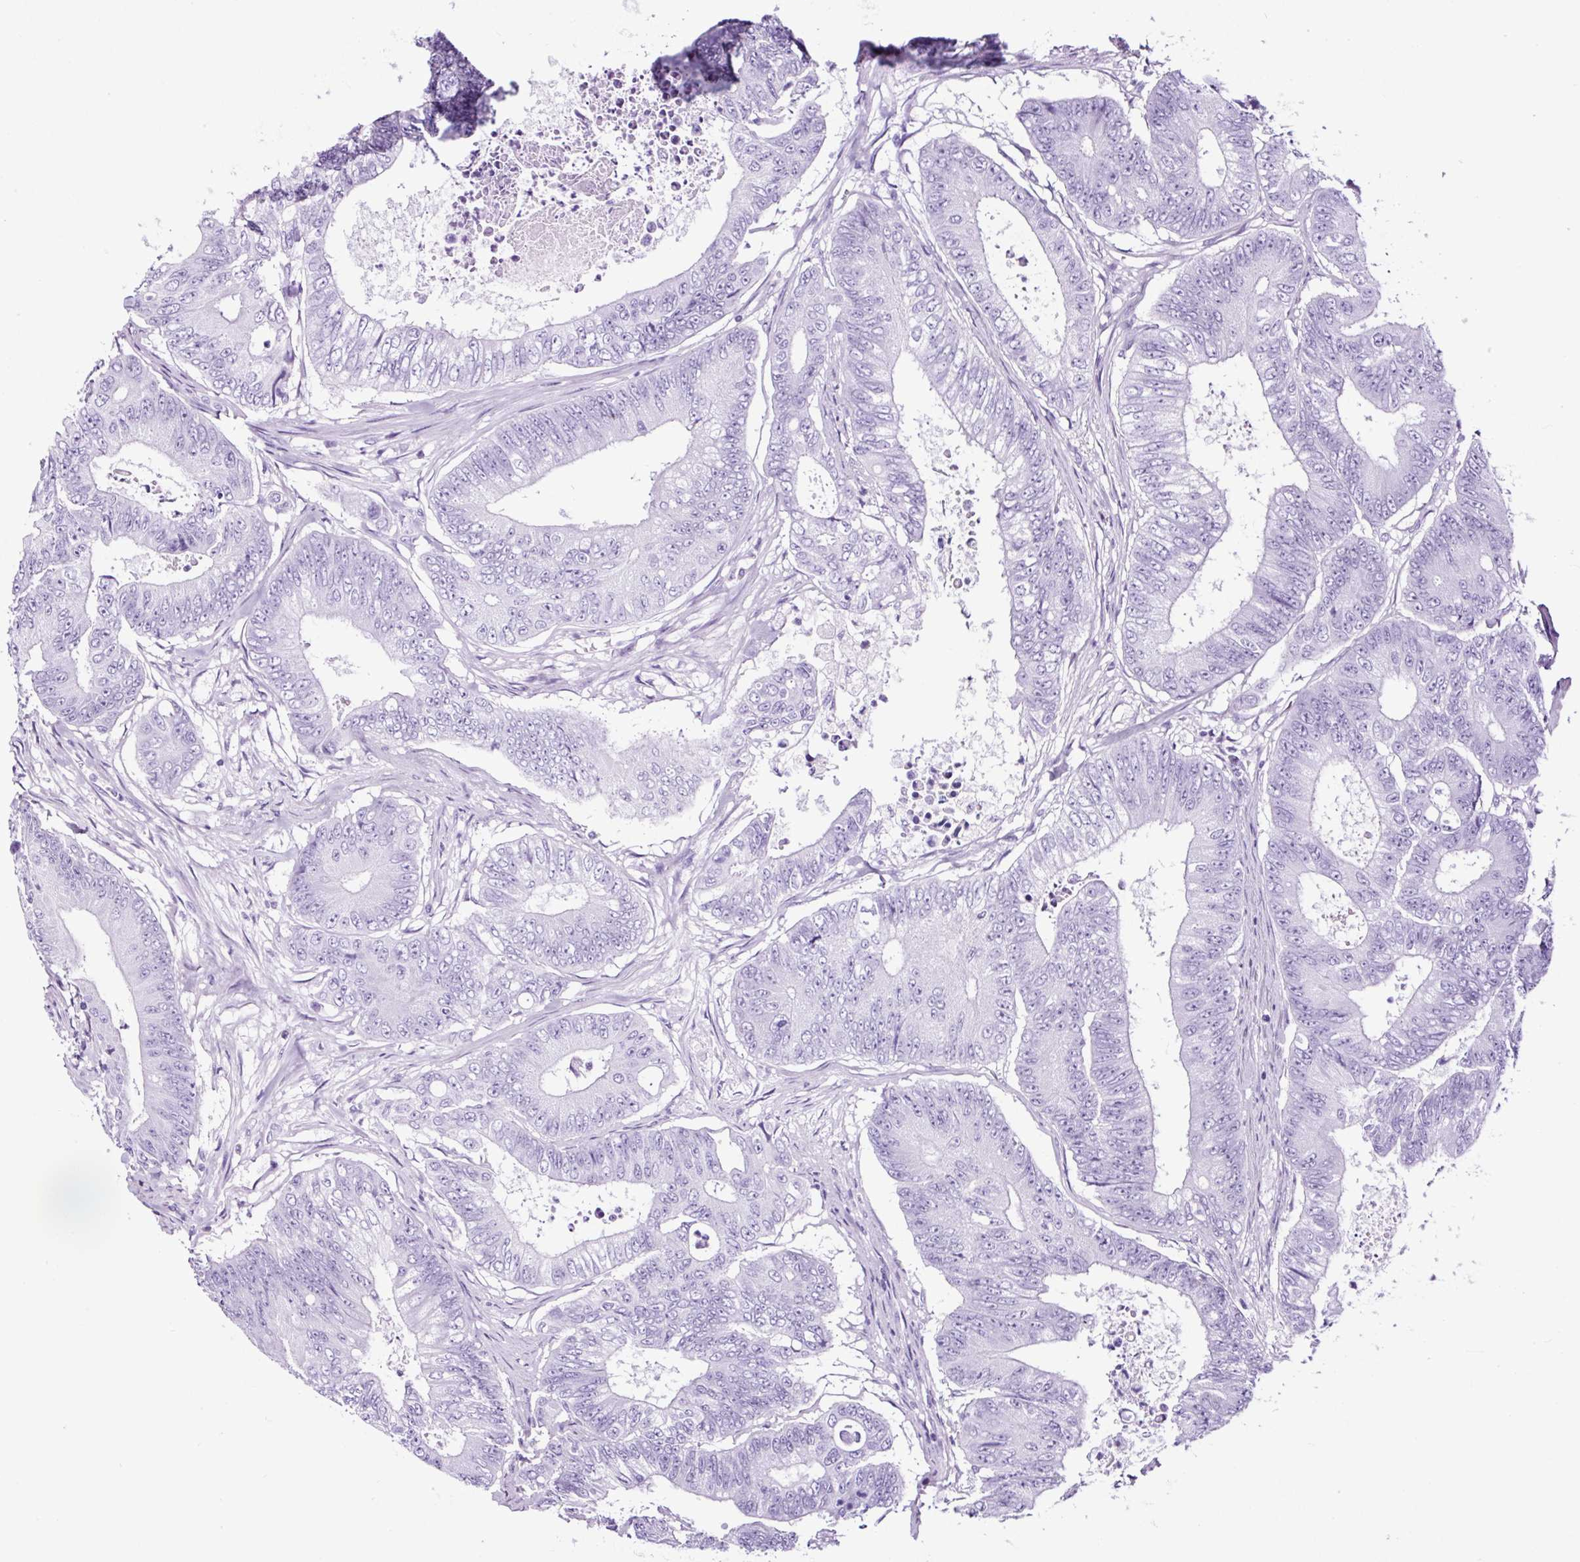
{"staining": {"intensity": "negative", "quantity": "none", "location": "none"}, "tissue": "colorectal cancer", "cell_type": "Tumor cells", "image_type": "cancer", "snomed": [{"axis": "morphology", "description": "Adenocarcinoma, NOS"}, {"axis": "topography", "description": "Colon"}], "caption": "There is no significant positivity in tumor cells of adenocarcinoma (colorectal).", "gene": "FBXL7", "patient": {"sex": "female", "age": 48}}